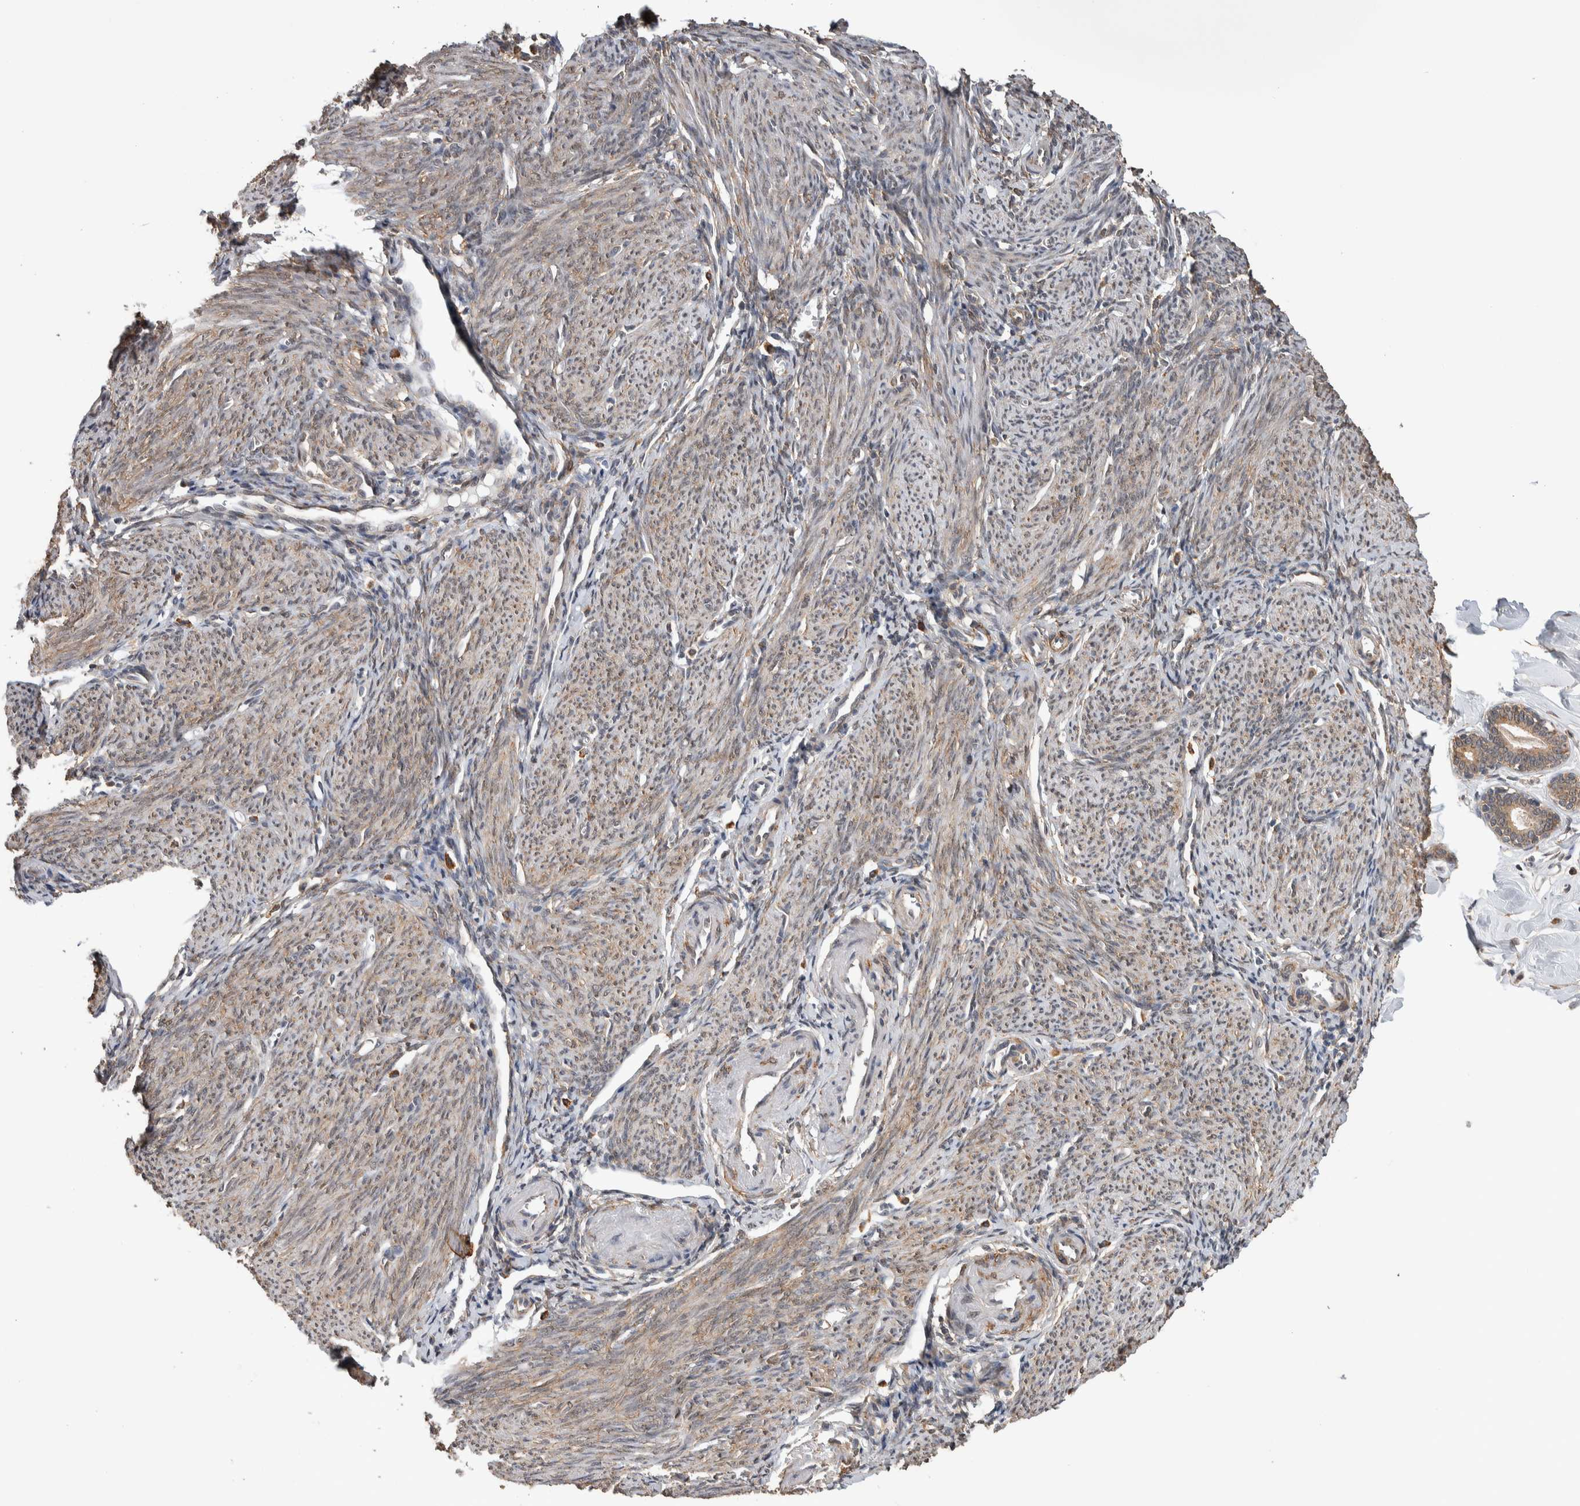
{"staining": {"intensity": "moderate", "quantity": "25%-75%", "location": "cytoplasmic/membranous"}, "tissue": "endometrium", "cell_type": "Cells in endometrial stroma", "image_type": "normal", "snomed": [{"axis": "morphology", "description": "Normal tissue, NOS"}, {"axis": "morphology", "description": "Adenocarcinoma, NOS"}, {"axis": "topography", "description": "Endometrium"}], "caption": "A high-resolution micrograph shows immunohistochemistry staining of benign endometrium, which demonstrates moderate cytoplasmic/membranous staining in approximately 25%-75% of cells in endometrial stroma.", "gene": "DVL2", "patient": {"sex": "female", "age": 57}}